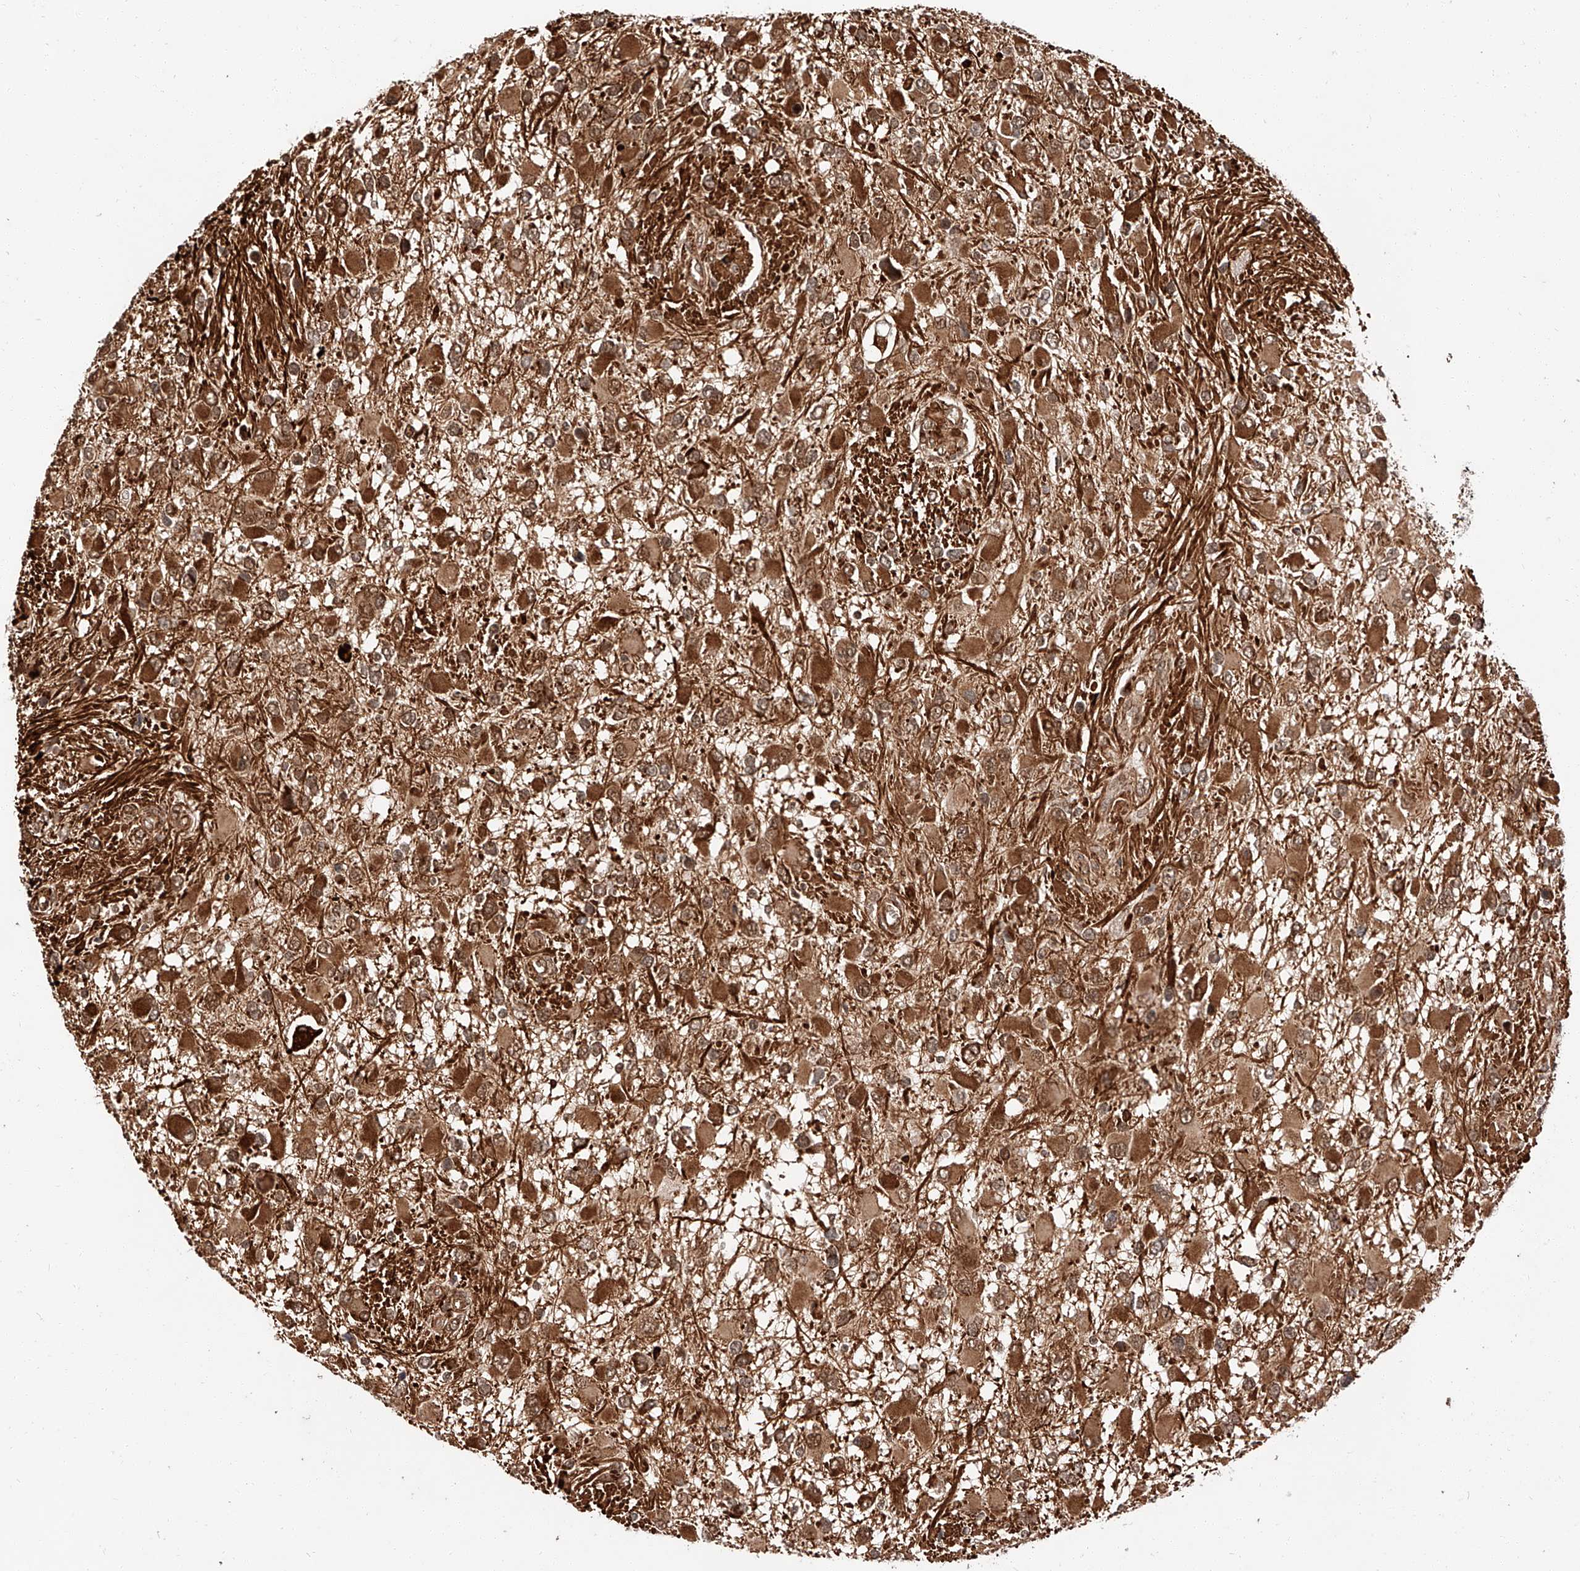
{"staining": {"intensity": "strong", "quantity": ">75%", "location": "cytoplasmic/membranous"}, "tissue": "glioma", "cell_type": "Tumor cells", "image_type": "cancer", "snomed": [{"axis": "morphology", "description": "Glioma, malignant, High grade"}, {"axis": "topography", "description": "Brain"}], "caption": "IHC of malignant glioma (high-grade) demonstrates high levels of strong cytoplasmic/membranous positivity in approximately >75% of tumor cells.", "gene": "THTPA", "patient": {"sex": "male", "age": 53}}